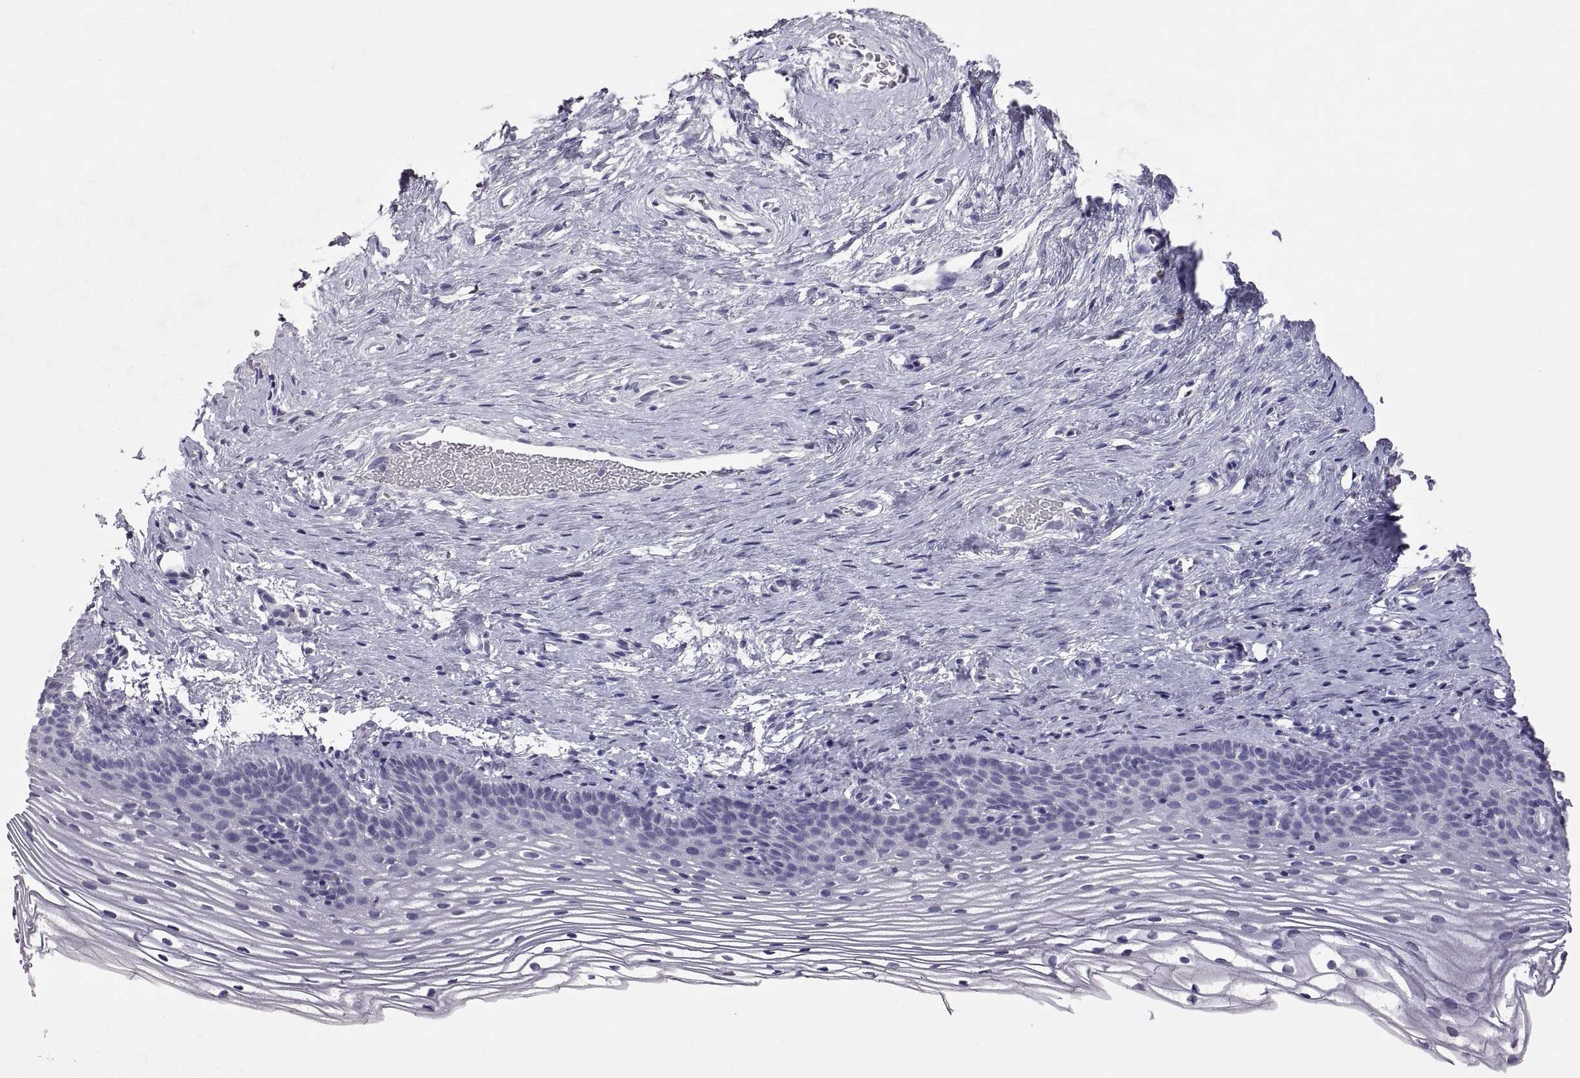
{"staining": {"intensity": "negative", "quantity": "none", "location": "none"}, "tissue": "cervix", "cell_type": "Glandular cells", "image_type": "normal", "snomed": [{"axis": "morphology", "description": "Normal tissue, NOS"}, {"axis": "topography", "description": "Cervix"}], "caption": "High power microscopy image of an IHC photomicrograph of normal cervix, revealing no significant positivity in glandular cells. Brightfield microscopy of immunohistochemistry (IHC) stained with DAB (brown) and hematoxylin (blue), captured at high magnification.", "gene": "SOX21", "patient": {"sex": "female", "age": 39}}